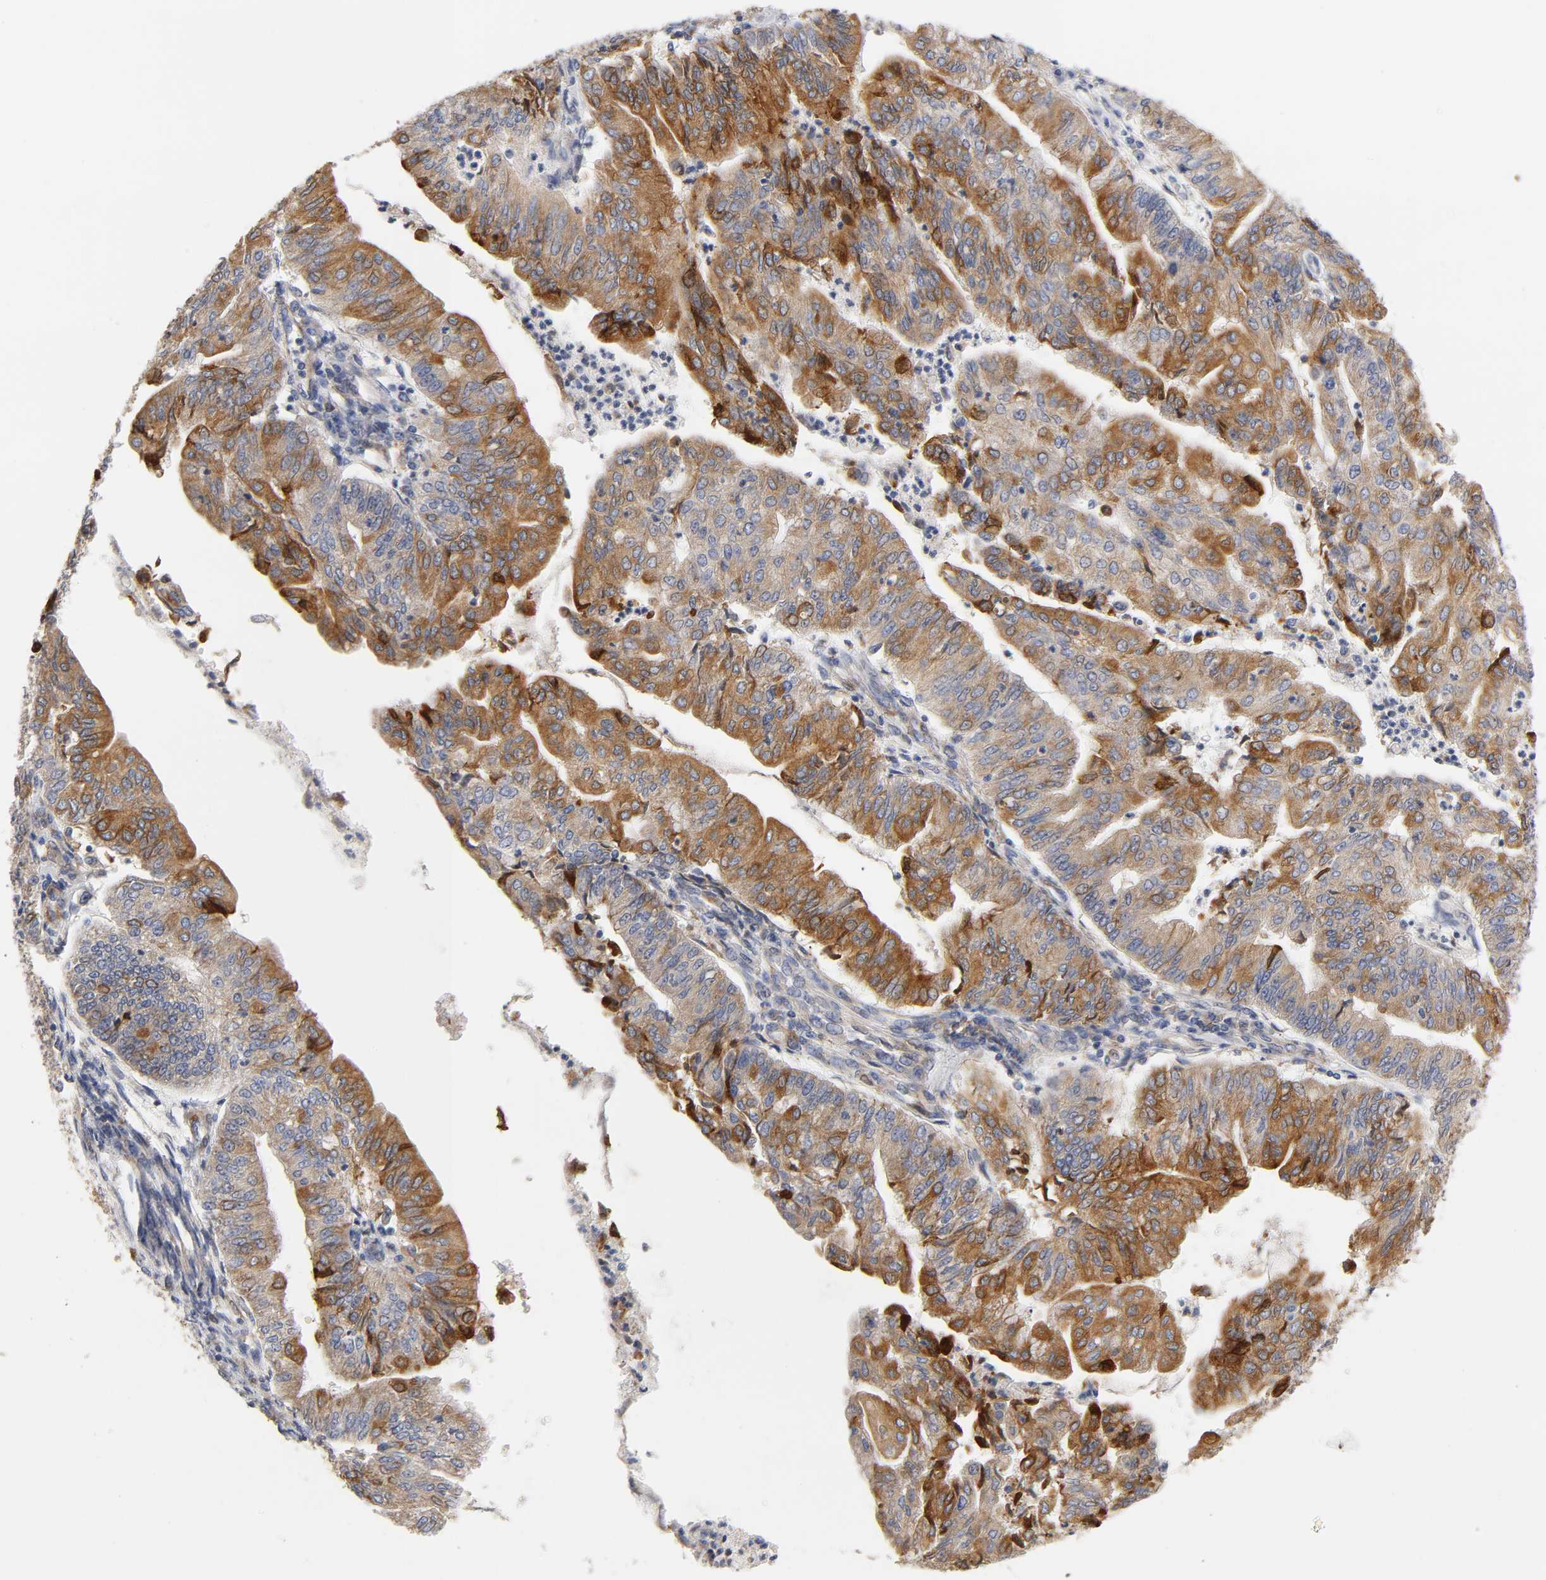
{"staining": {"intensity": "strong", "quantity": ">75%", "location": "cytoplasmic/membranous"}, "tissue": "endometrial cancer", "cell_type": "Tumor cells", "image_type": "cancer", "snomed": [{"axis": "morphology", "description": "Adenocarcinoma, NOS"}, {"axis": "topography", "description": "Endometrium"}], "caption": "Human adenocarcinoma (endometrial) stained for a protein (brown) shows strong cytoplasmic/membranous positive positivity in about >75% of tumor cells.", "gene": "POR", "patient": {"sex": "female", "age": 59}}